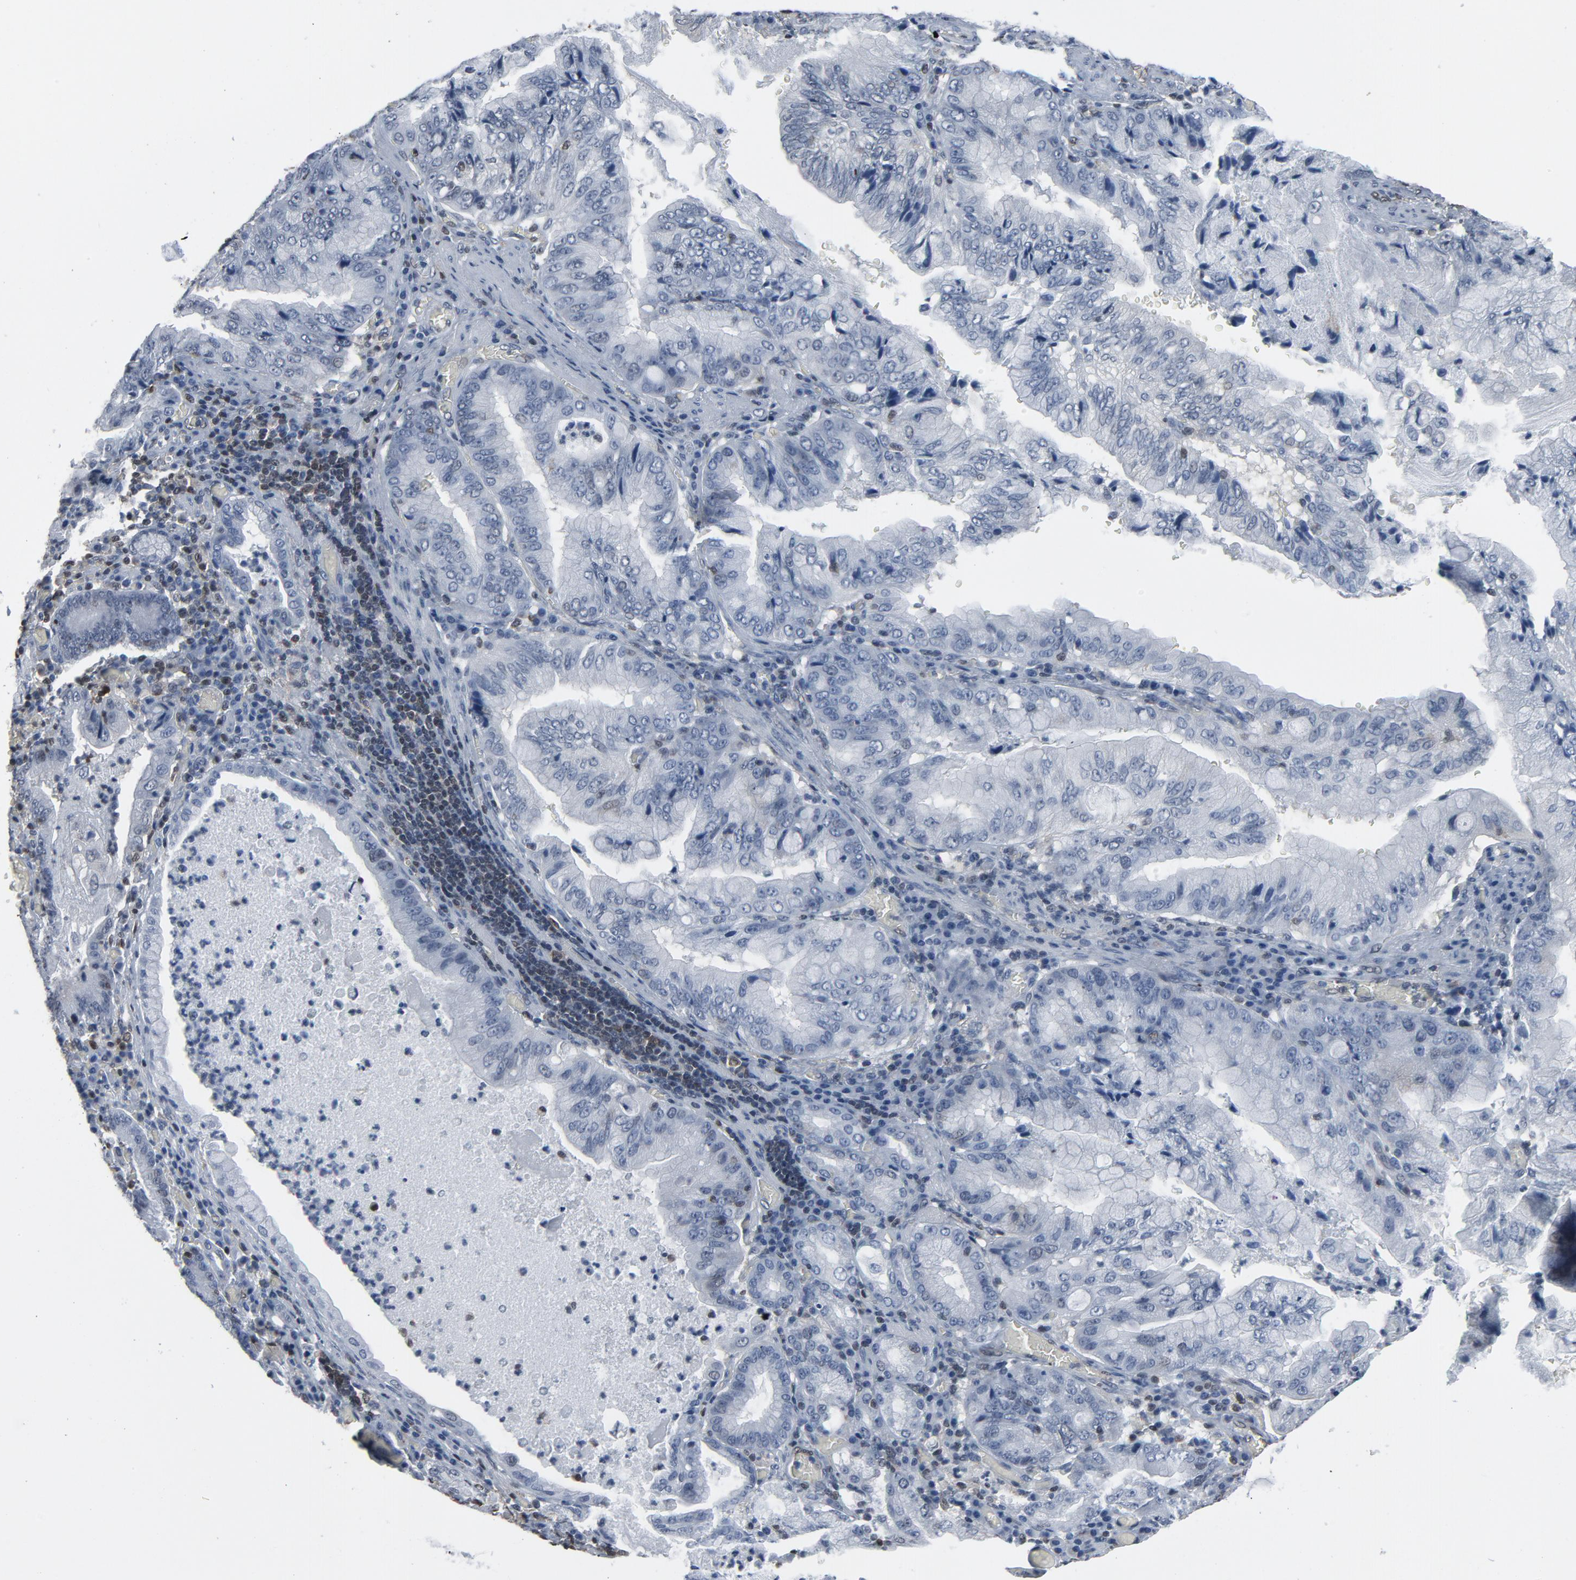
{"staining": {"intensity": "negative", "quantity": "none", "location": "none"}, "tissue": "stomach cancer", "cell_type": "Tumor cells", "image_type": "cancer", "snomed": [{"axis": "morphology", "description": "Adenocarcinoma, NOS"}, {"axis": "topography", "description": "Stomach, upper"}], "caption": "Tumor cells show no significant staining in stomach adenocarcinoma.", "gene": "STAT5A", "patient": {"sex": "male", "age": 80}}